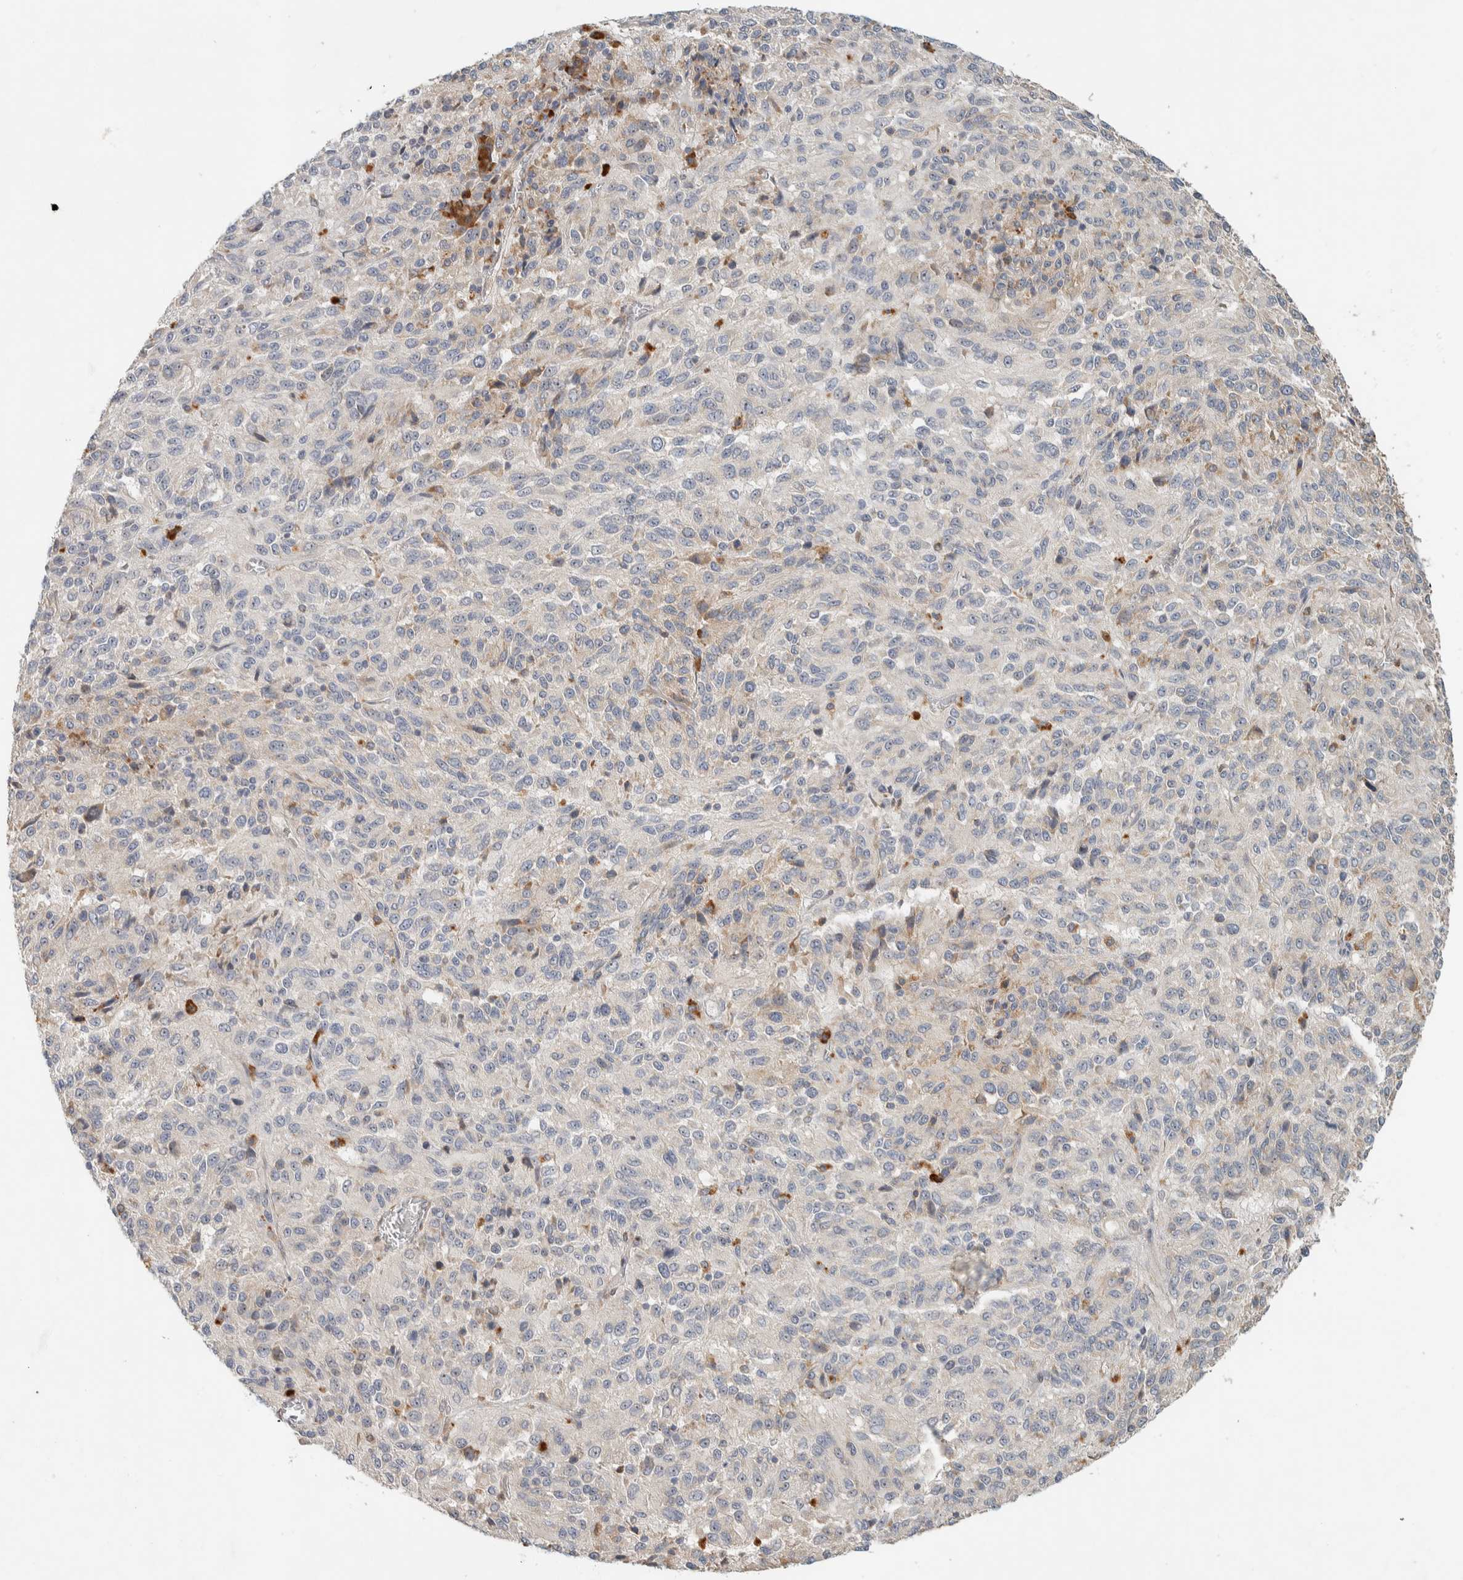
{"staining": {"intensity": "negative", "quantity": "none", "location": "none"}, "tissue": "melanoma", "cell_type": "Tumor cells", "image_type": "cancer", "snomed": [{"axis": "morphology", "description": "Malignant melanoma, Metastatic site"}, {"axis": "topography", "description": "Lung"}], "caption": "High power microscopy photomicrograph of an immunohistochemistry (IHC) histopathology image of malignant melanoma (metastatic site), revealing no significant positivity in tumor cells.", "gene": "KLHL40", "patient": {"sex": "male", "age": 64}}